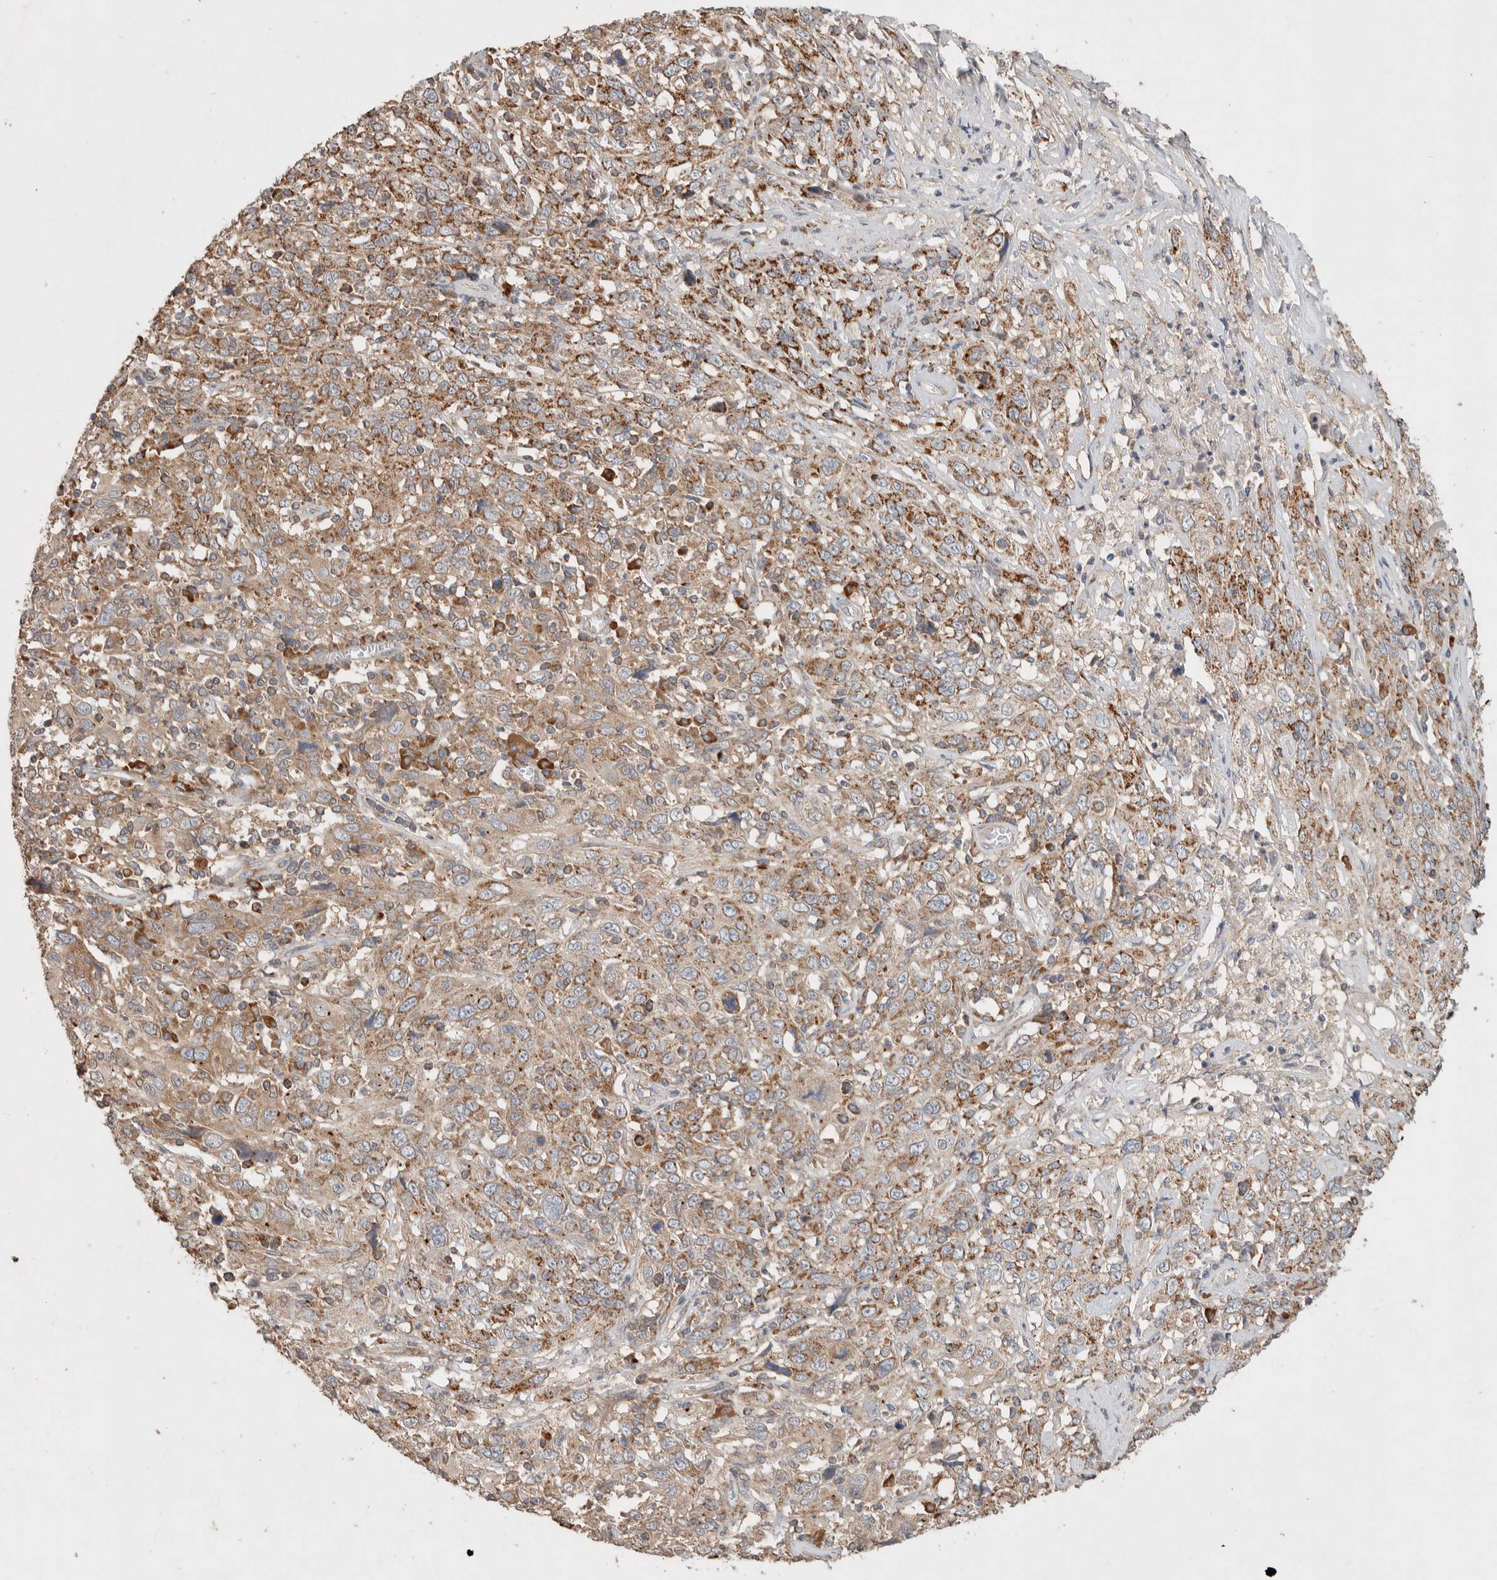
{"staining": {"intensity": "moderate", "quantity": ">75%", "location": "cytoplasmic/membranous"}, "tissue": "cervical cancer", "cell_type": "Tumor cells", "image_type": "cancer", "snomed": [{"axis": "morphology", "description": "Squamous cell carcinoma, NOS"}, {"axis": "topography", "description": "Cervix"}], "caption": "Cervical squamous cell carcinoma stained with a protein marker reveals moderate staining in tumor cells.", "gene": "DEPTOR", "patient": {"sex": "female", "age": 46}}